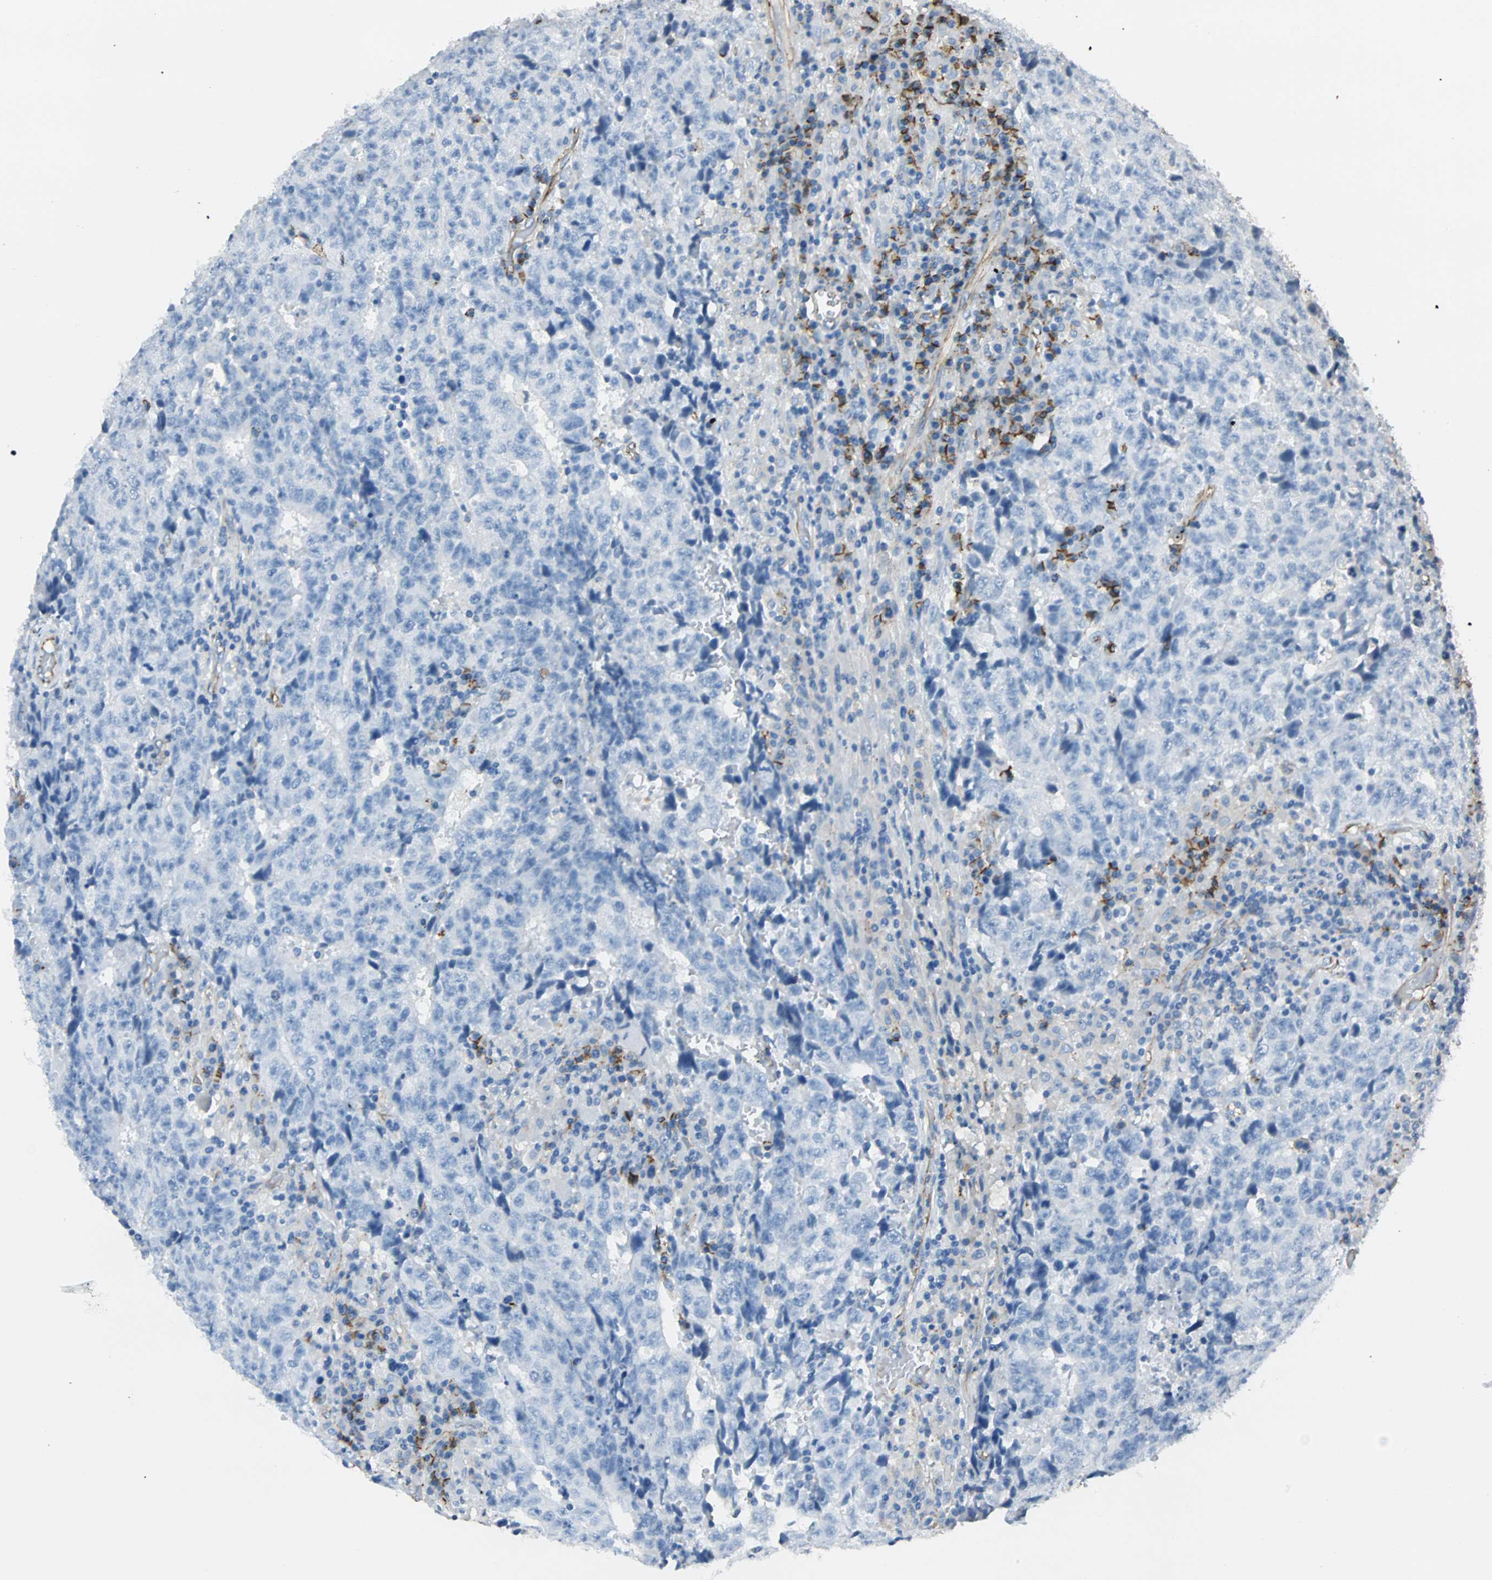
{"staining": {"intensity": "negative", "quantity": "none", "location": "none"}, "tissue": "testis cancer", "cell_type": "Tumor cells", "image_type": "cancer", "snomed": [{"axis": "morphology", "description": "Necrosis, NOS"}, {"axis": "morphology", "description": "Carcinoma, Embryonal, NOS"}, {"axis": "topography", "description": "Testis"}], "caption": "Tumor cells show no significant protein staining in testis cancer (embryonal carcinoma).", "gene": "VPS9D1", "patient": {"sex": "male", "age": 19}}